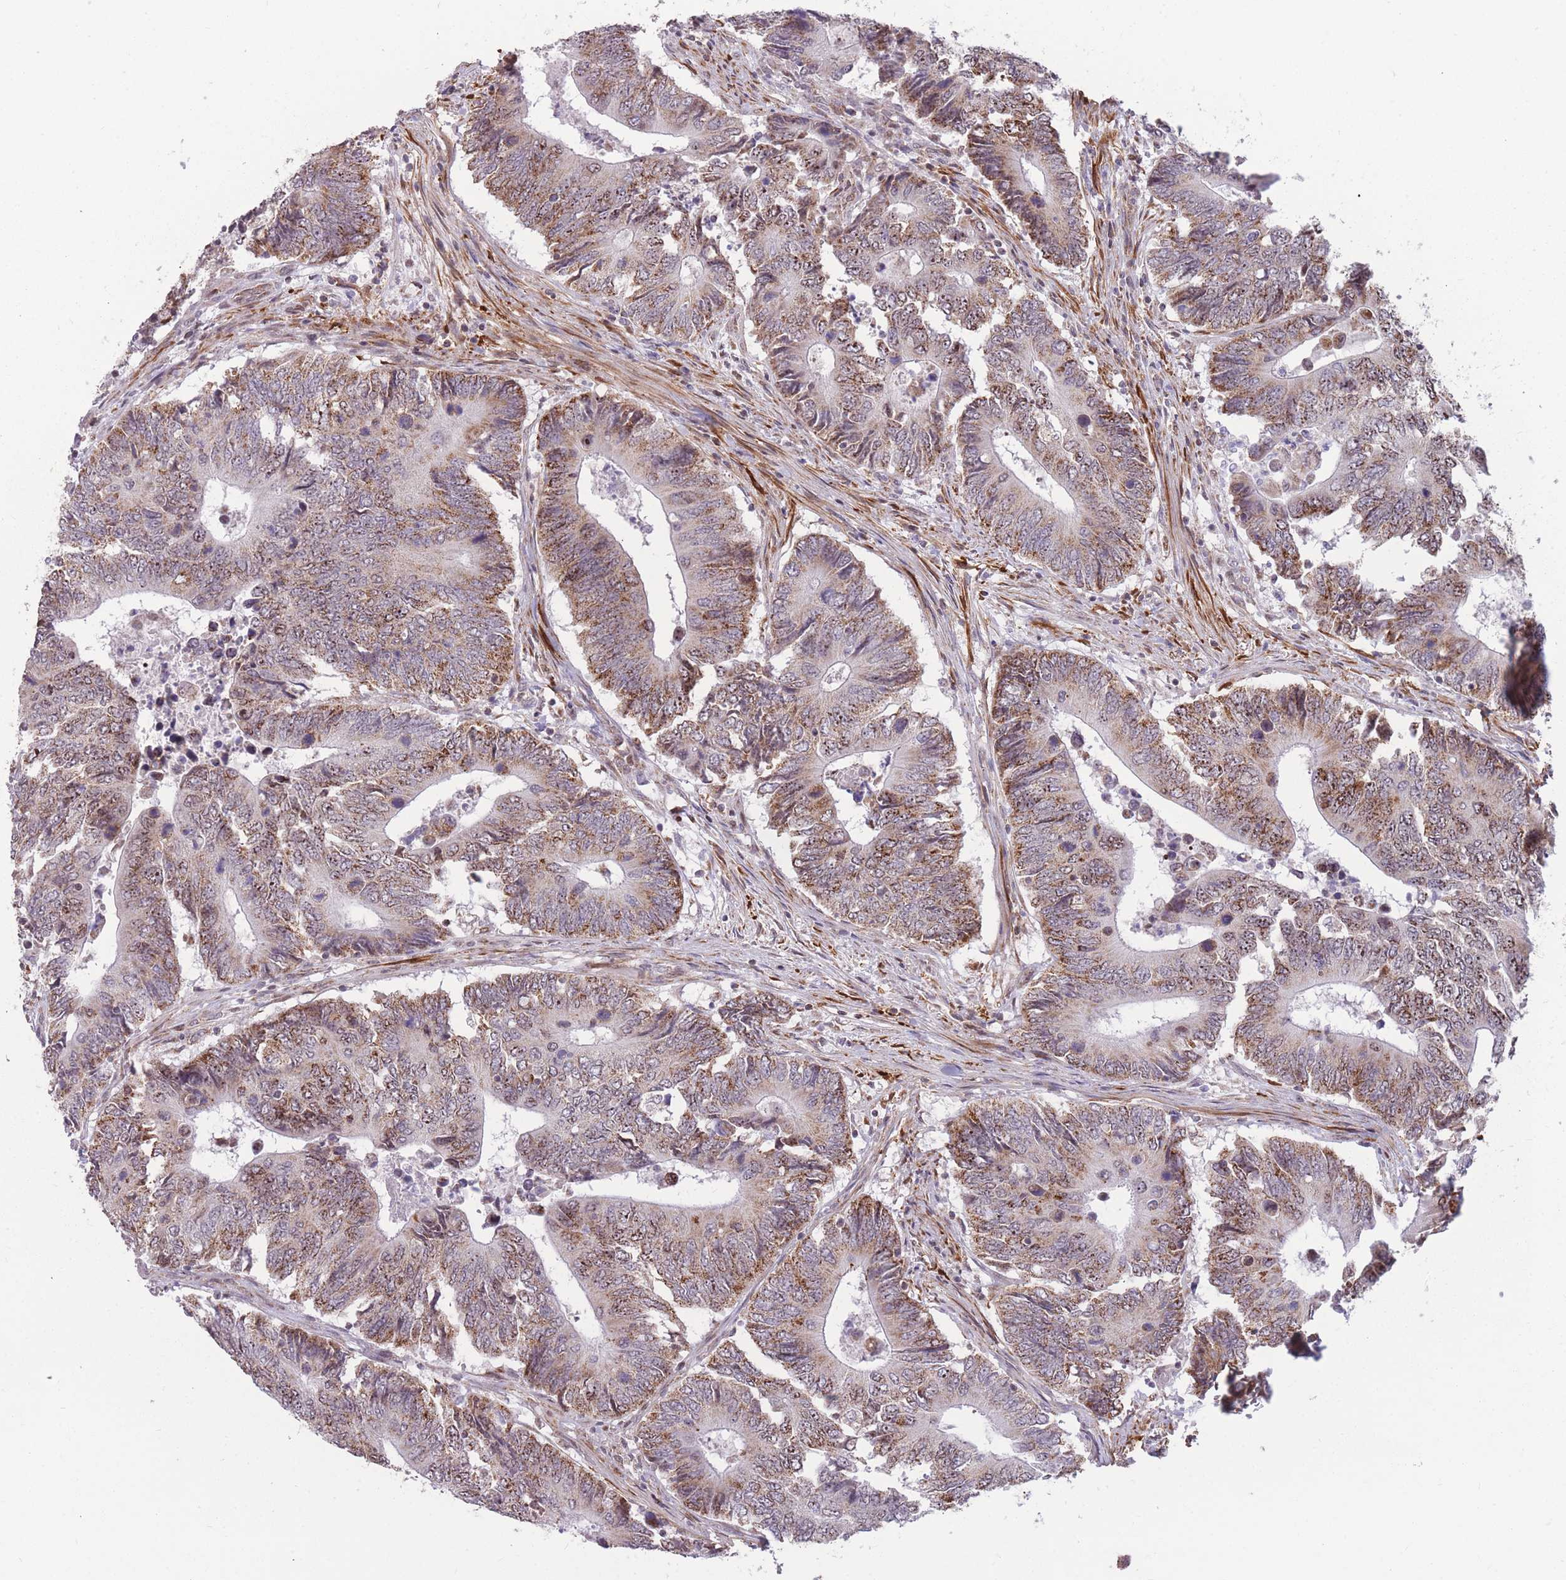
{"staining": {"intensity": "moderate", "quantity": ">75%", "location": "cytoplasmic/membranous"}, "tissue": "colorectal cancer", "cell_type": "Tumor cells", "image_type": "cancer", "snomed": [{"axis": "morphology", "description": "Adenocarcinoma, NOS"}, {"axis": "topography", "description": "Colon"}], "caption": "Adenocarcinoma (colorectal) stained with a brown dye displays moderate cytoplasmic/membranous positive positivity in about >75% of tumor cells.", "gene": "DPYSL4", "patient": {"sex": "male", "age": 87}}